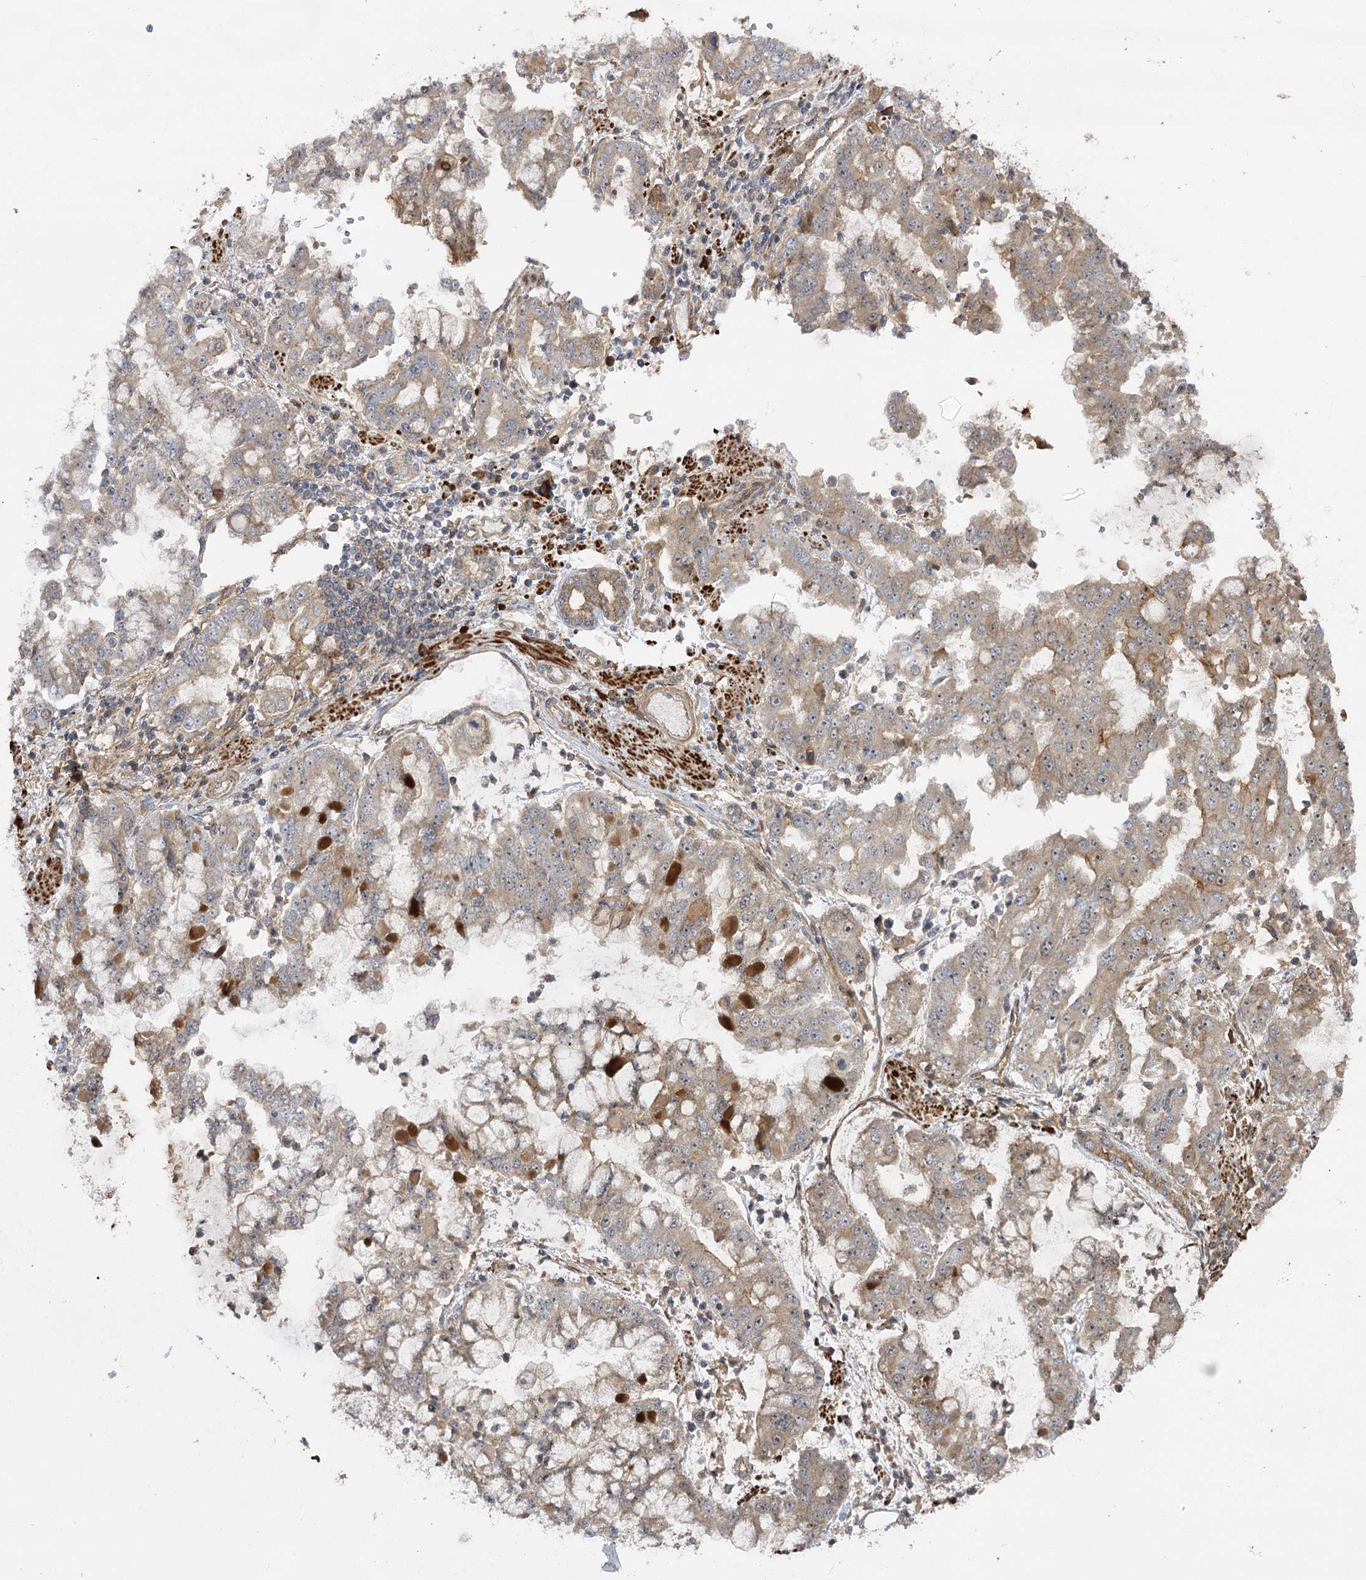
{"staining": {"intensity": "weak", "quantity": ">75%", "location": "cytoplasmic/membranous"}, "tissue": "stomach cancer", "cell_type": "Tumor cells", "image_type": "cancer", "snomed": [{"axis": "morphology", "description": "Adenocarcinoma, NOS"}, {"axis": "topography", "description": "Stomach"}], "caption": "Stomach adenocarcinoma tissue displays weak cytoplasmic/membranous expression in approximately >75% of tumor cells", "gene": "KCNN2", "patient": {"sex": "male", "age": 76}}